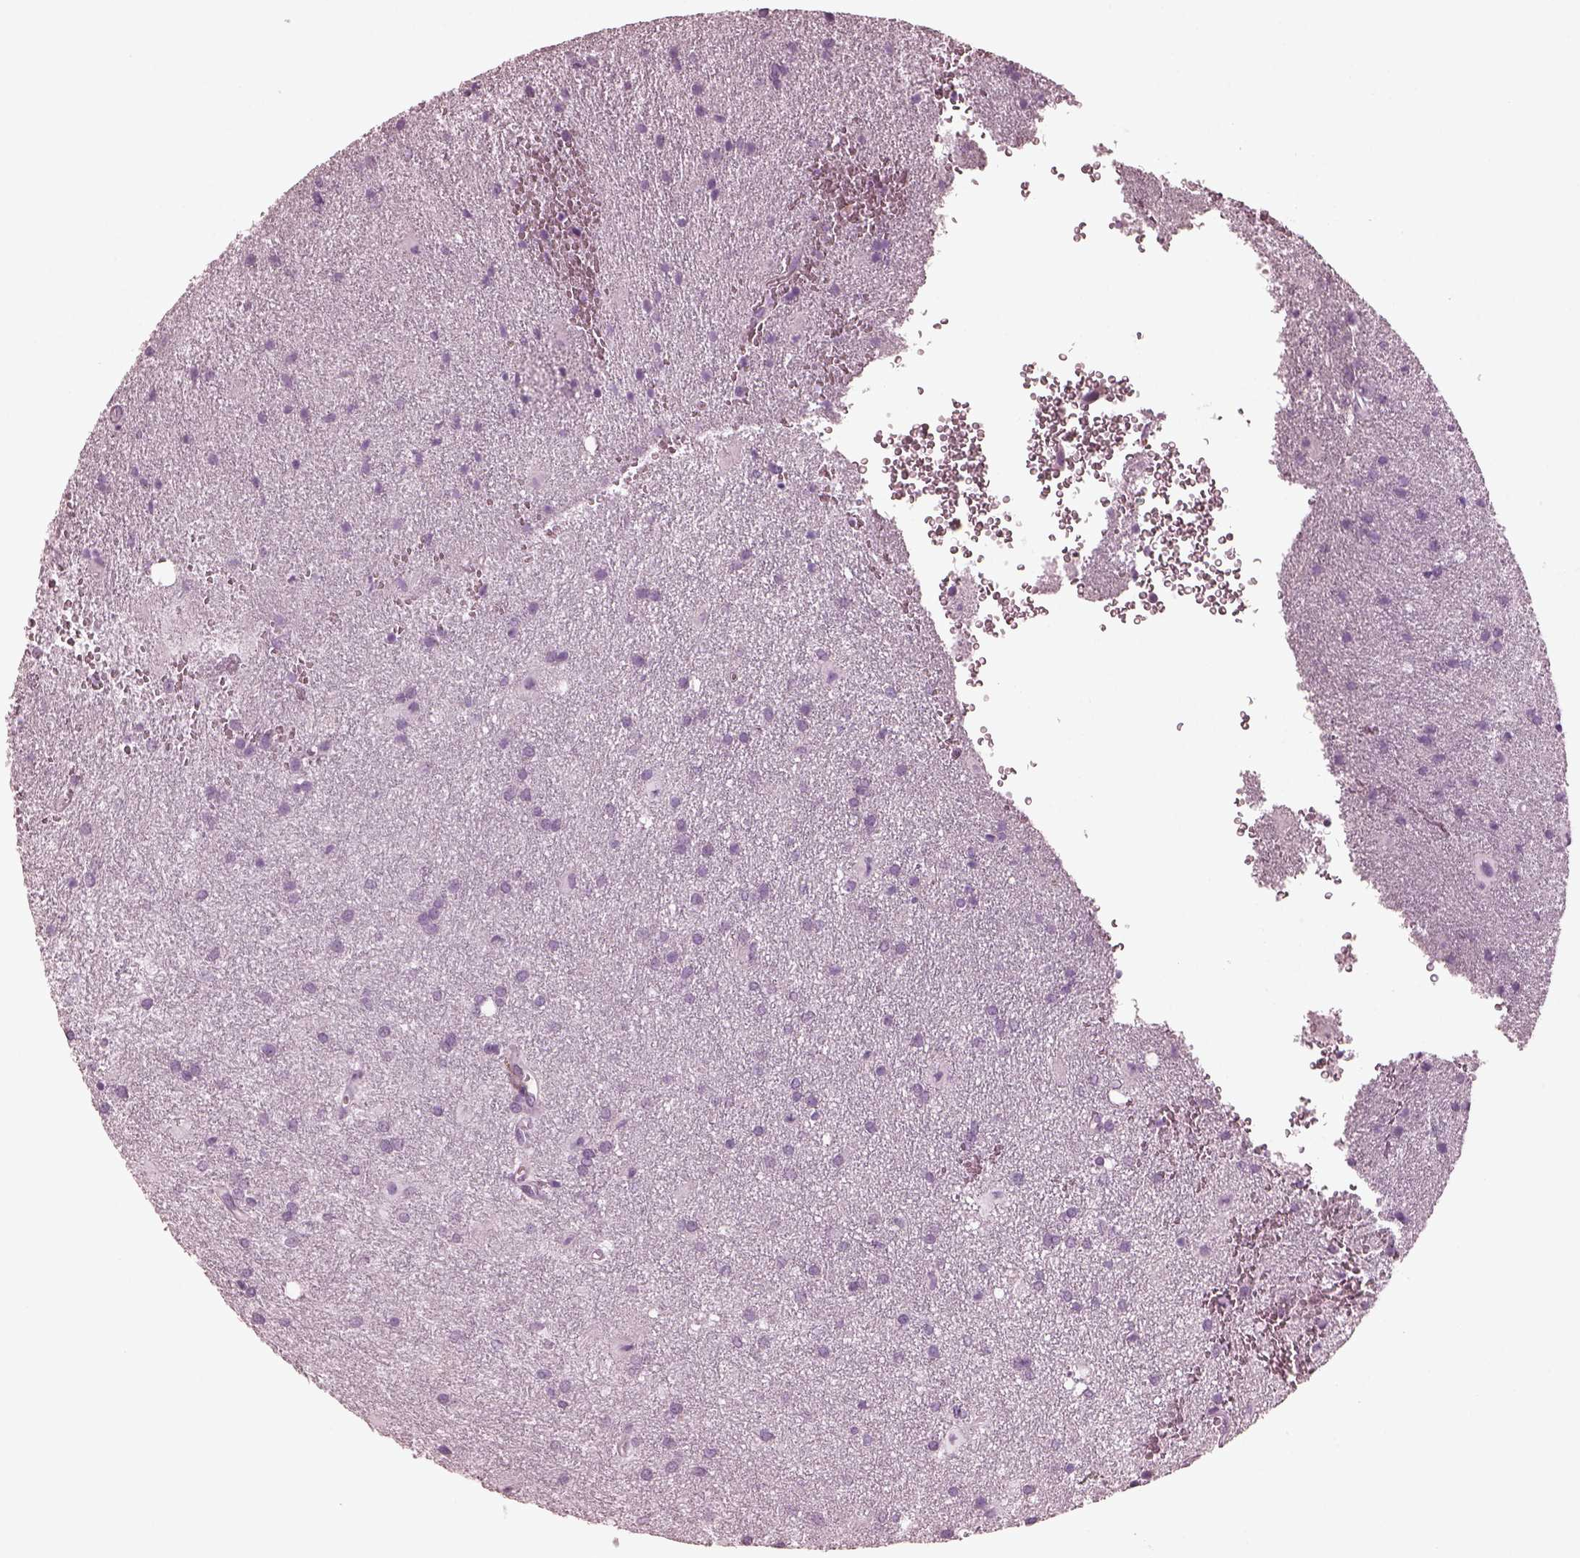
{"staining": {"intensity": "negative", "quantity": "none", "location": "none"}, "tissue": "glioma", "cell_type": "Tumor cells", "image_type": "cancer", "snomed": [{"axis": "morphology", "description": "Glioma, malignant, Low grade"}, {"axis": "topography", "description": "Brain"}], "caption": "The immunohistochemistry (IHC) micrograph has no significant staining in tumor cells of glioma tissue.", "gene": "CGA", "patient": {"sex": "male", "age": 58}}